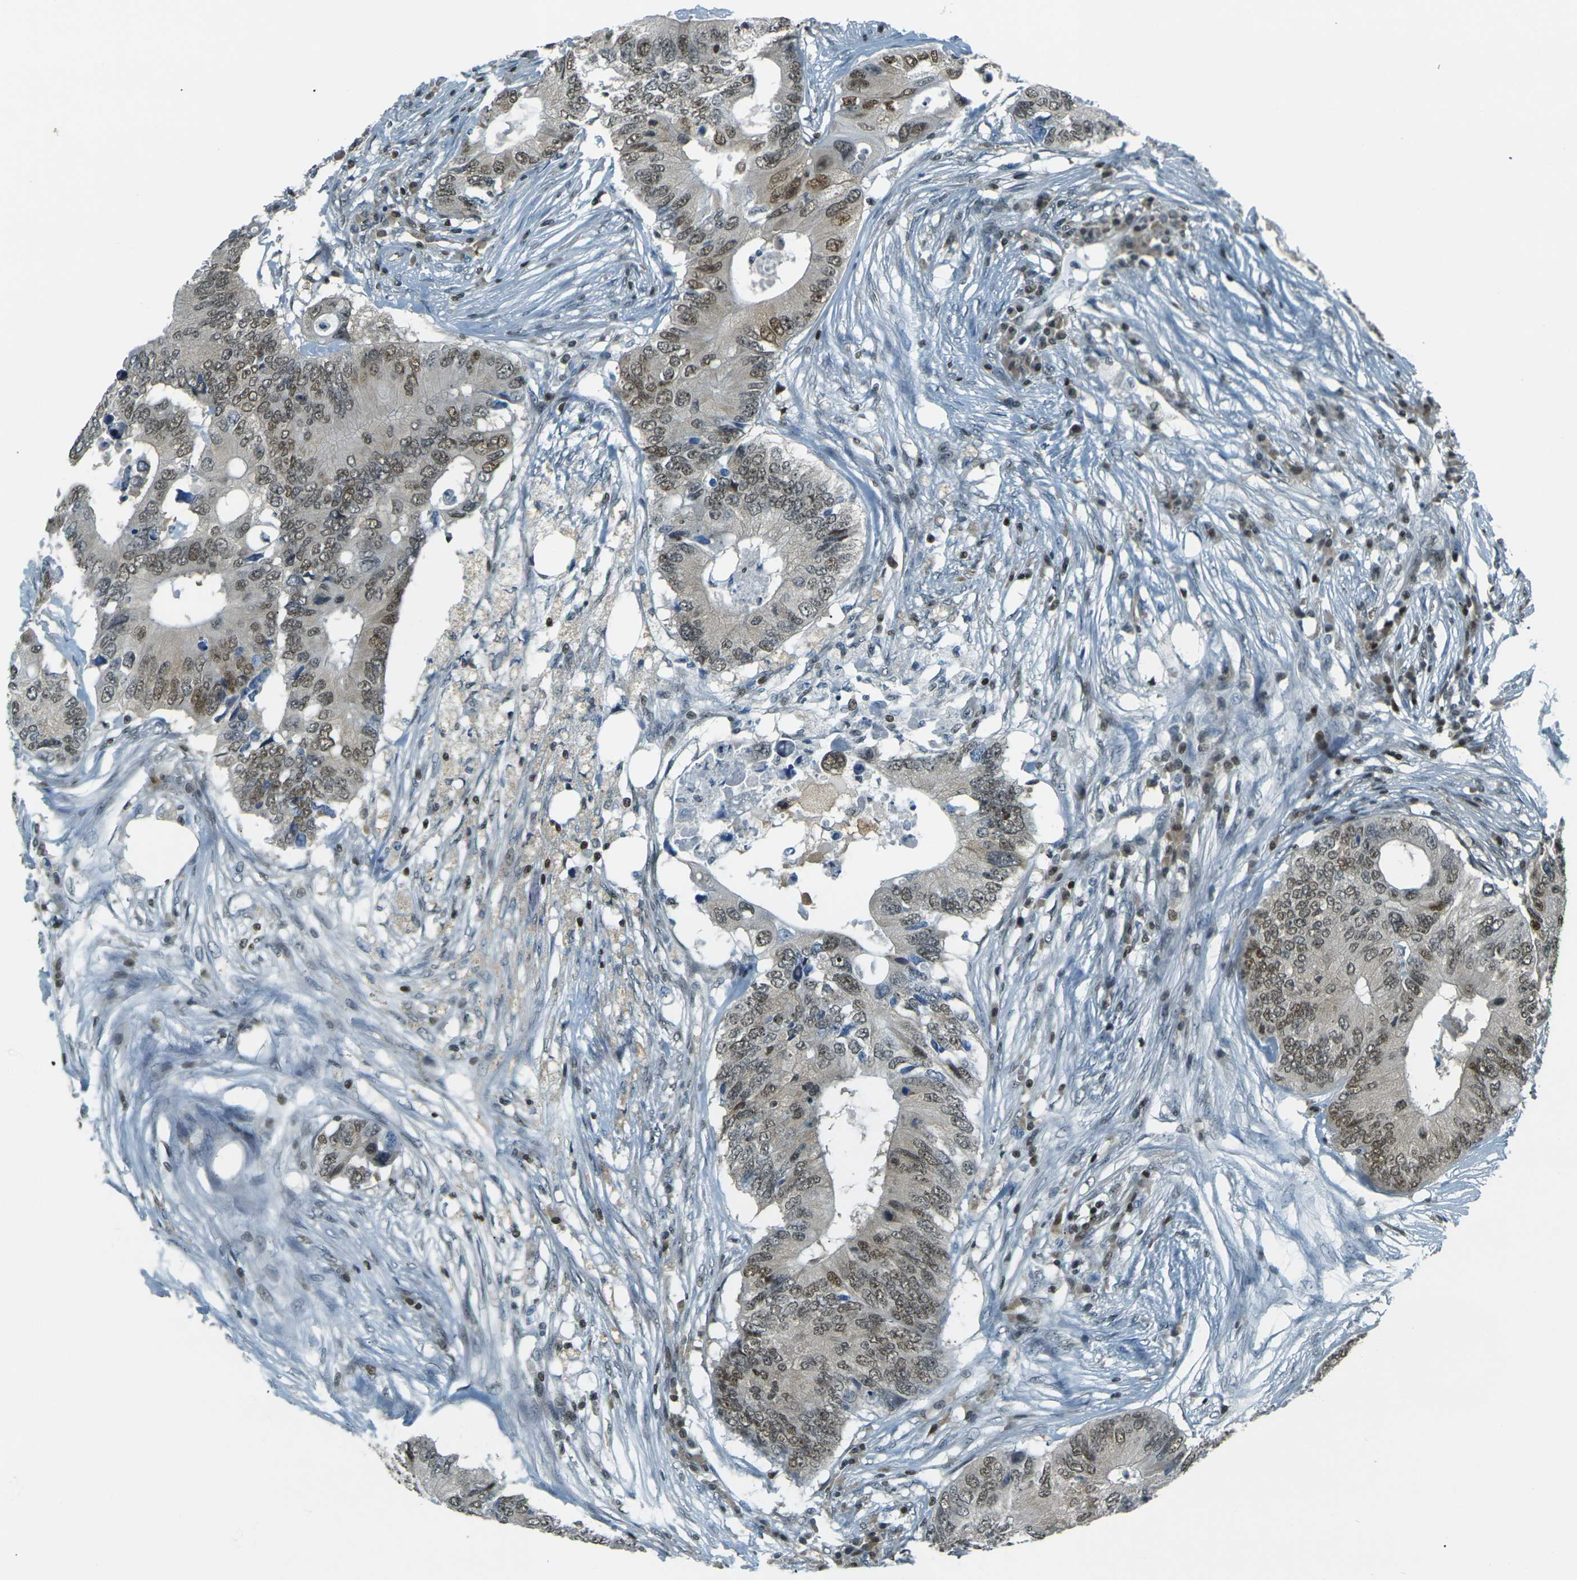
{"staining": {"intensity": "moderate", "quantity": ">75%", "location": "nuclear"}, "tissue": "colorectal cancer", "cell_type": "Tumor cells", "image_type": "cancer", "snomed": [{"axis": "morphology", "description": "Adenocarcinoma, NOS"}, {"axis": "topography", "description": "Colon"}], "caption": "High-magnification brightfield microscopy of adenocarcinoma (colorectal) stained with DAB (brown) and counterstained with hematoxylin (blue). tumor cells exhibit moderate nuclear staining is appreciated in about>75% of cells.", "gene": "NHEJ1", "patient": {"sex": "male", "age": 71}}